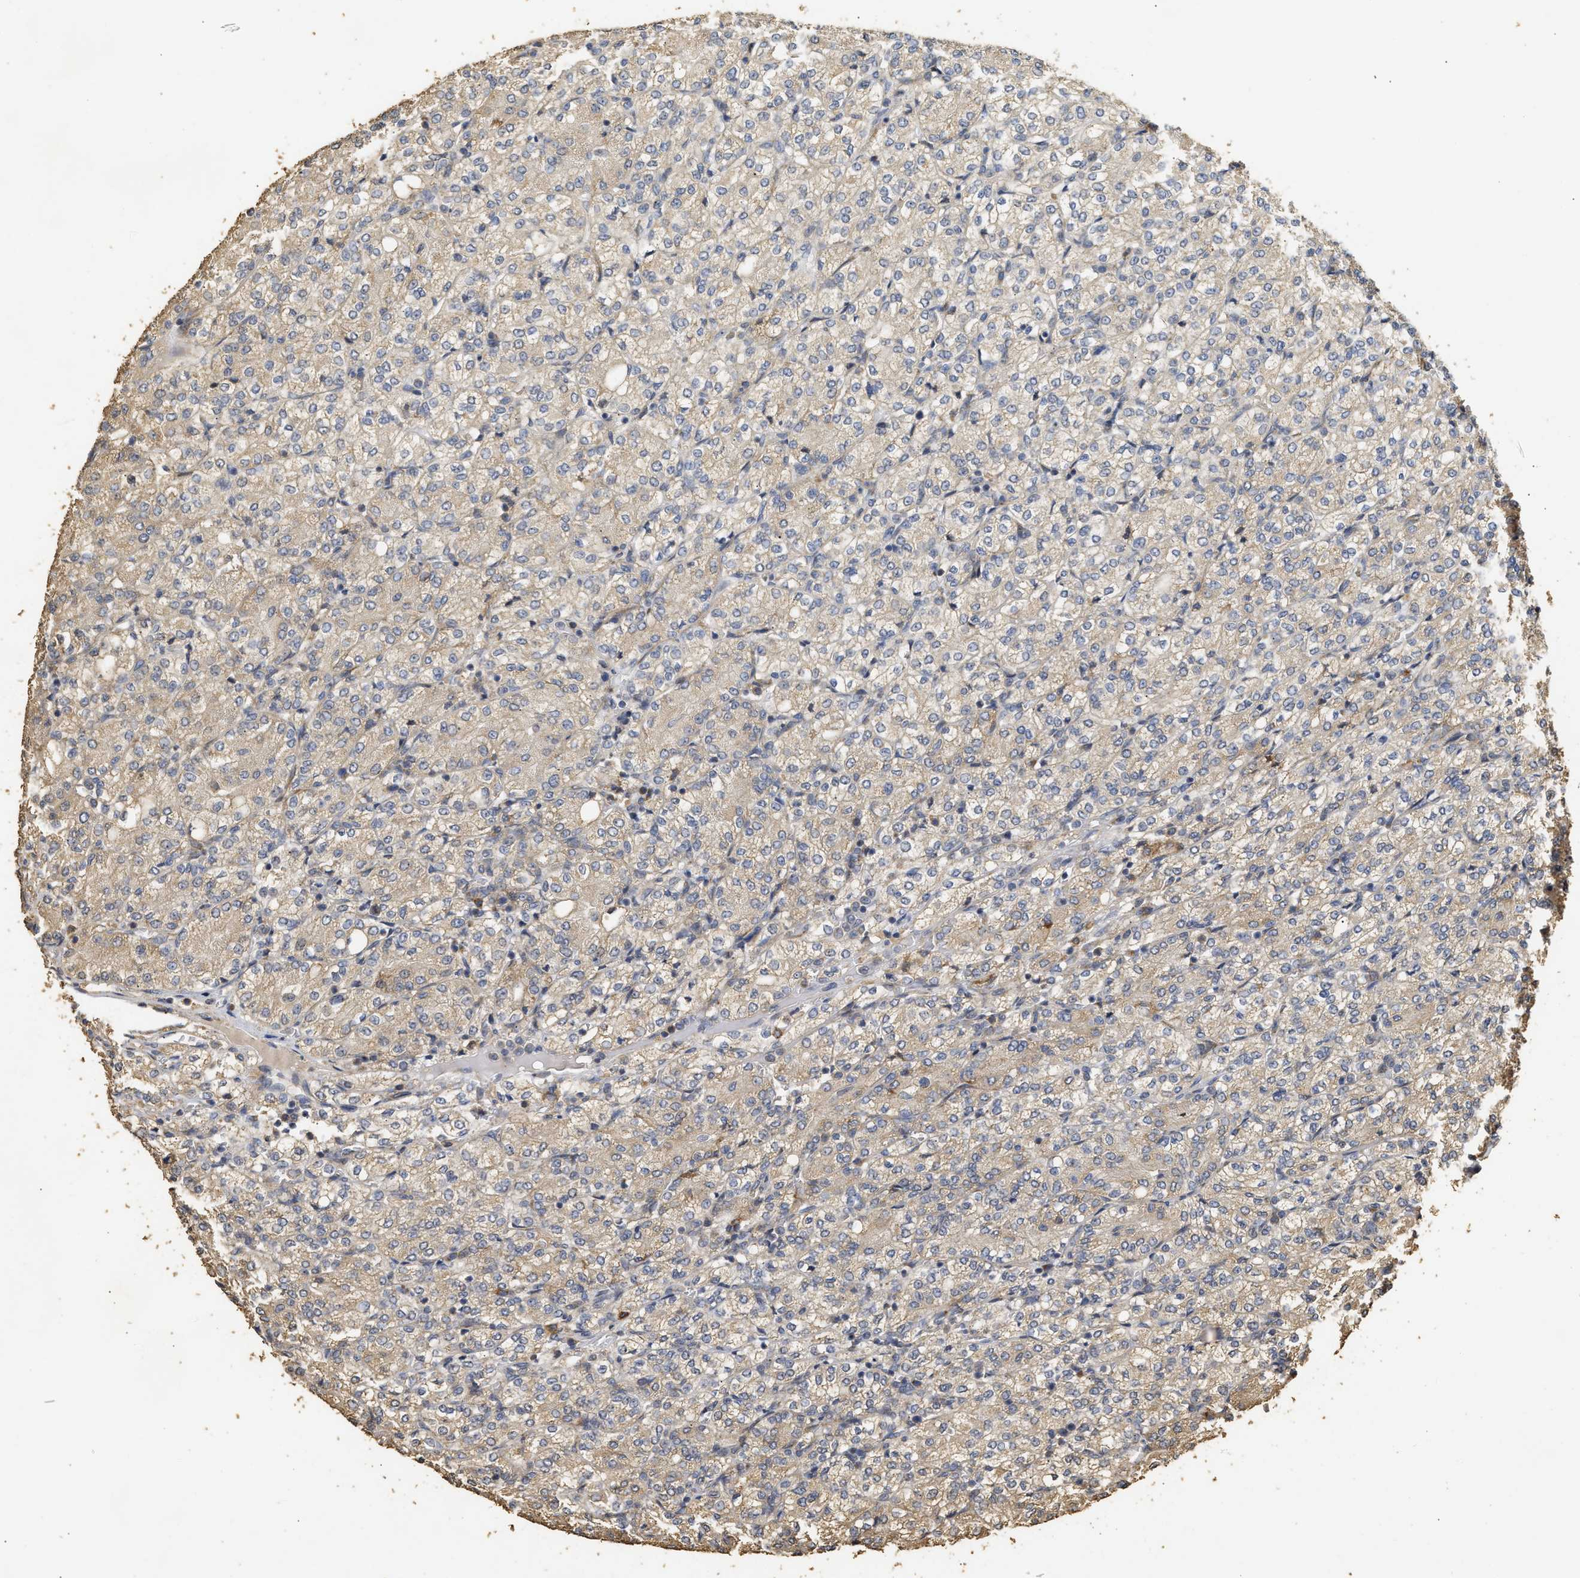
{"staining": {"intensity": "weak", "quantity": "25%-75%", "location": "cytoplasmic/membranous"}, "tissue": "renal cancer", "cell_type": "Tumor cells", "image_type": "cancer", "snomed": [{"axis": "morphology", "description": "Adenocarcinoma, NOS"}, {"axis": "topography", "description": "Kidney"}], "caption": "High-magnification brightfield microscopy of renal cancer stained with DAB (brown) and counterstained with hematoxylin (blue). tumor cells exhibit weak cytoplasmic/membranous positivity is present in about25%-75% of cells. (DAB (3,3'-diaminobenzidine) IHC, brown staining for protein, blue staining for nuclei).", "gene": "NAV1", "patient": {"sex": "male", "age": 77}}